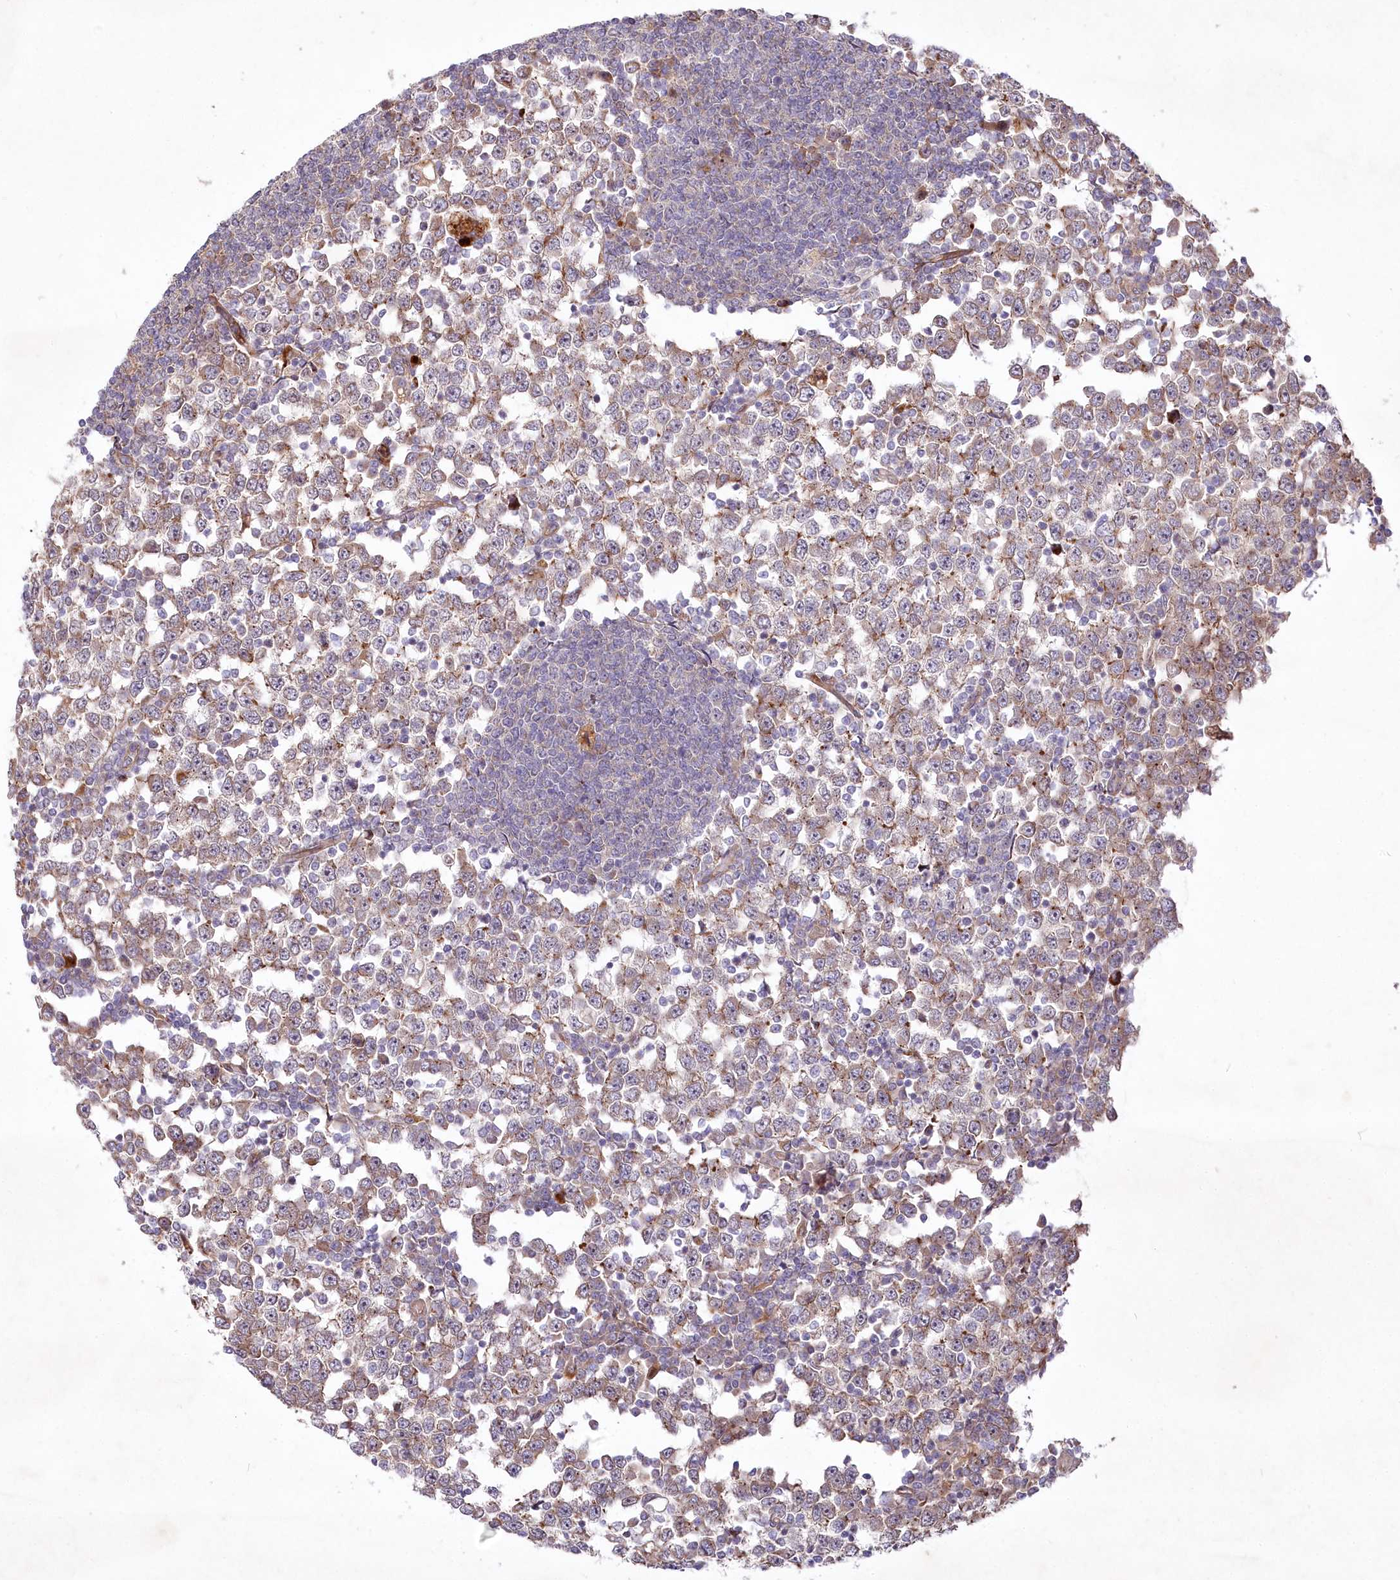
{"staining": {"intensity": "weak", "quantity": "25%-75%", "location": "cytoplasmic/membranous"}, "tissue": "testis cancer", "cell_type": "Tumor cells", "image_type": "cancer", "snomed": [{"axis": "morphology", "description": "Seminoma, NOS"}, {"axis": "topography", "description": "Testis"}], "caption": "High-power microscopy captured an IHC micrograph of testis seminoma, revealing weak cytoplasmic/membranous positivity in approximately 25%-75% of tumor cells.", "gene": "PSTK", "patient": {"sex": "male", "age": 65}}